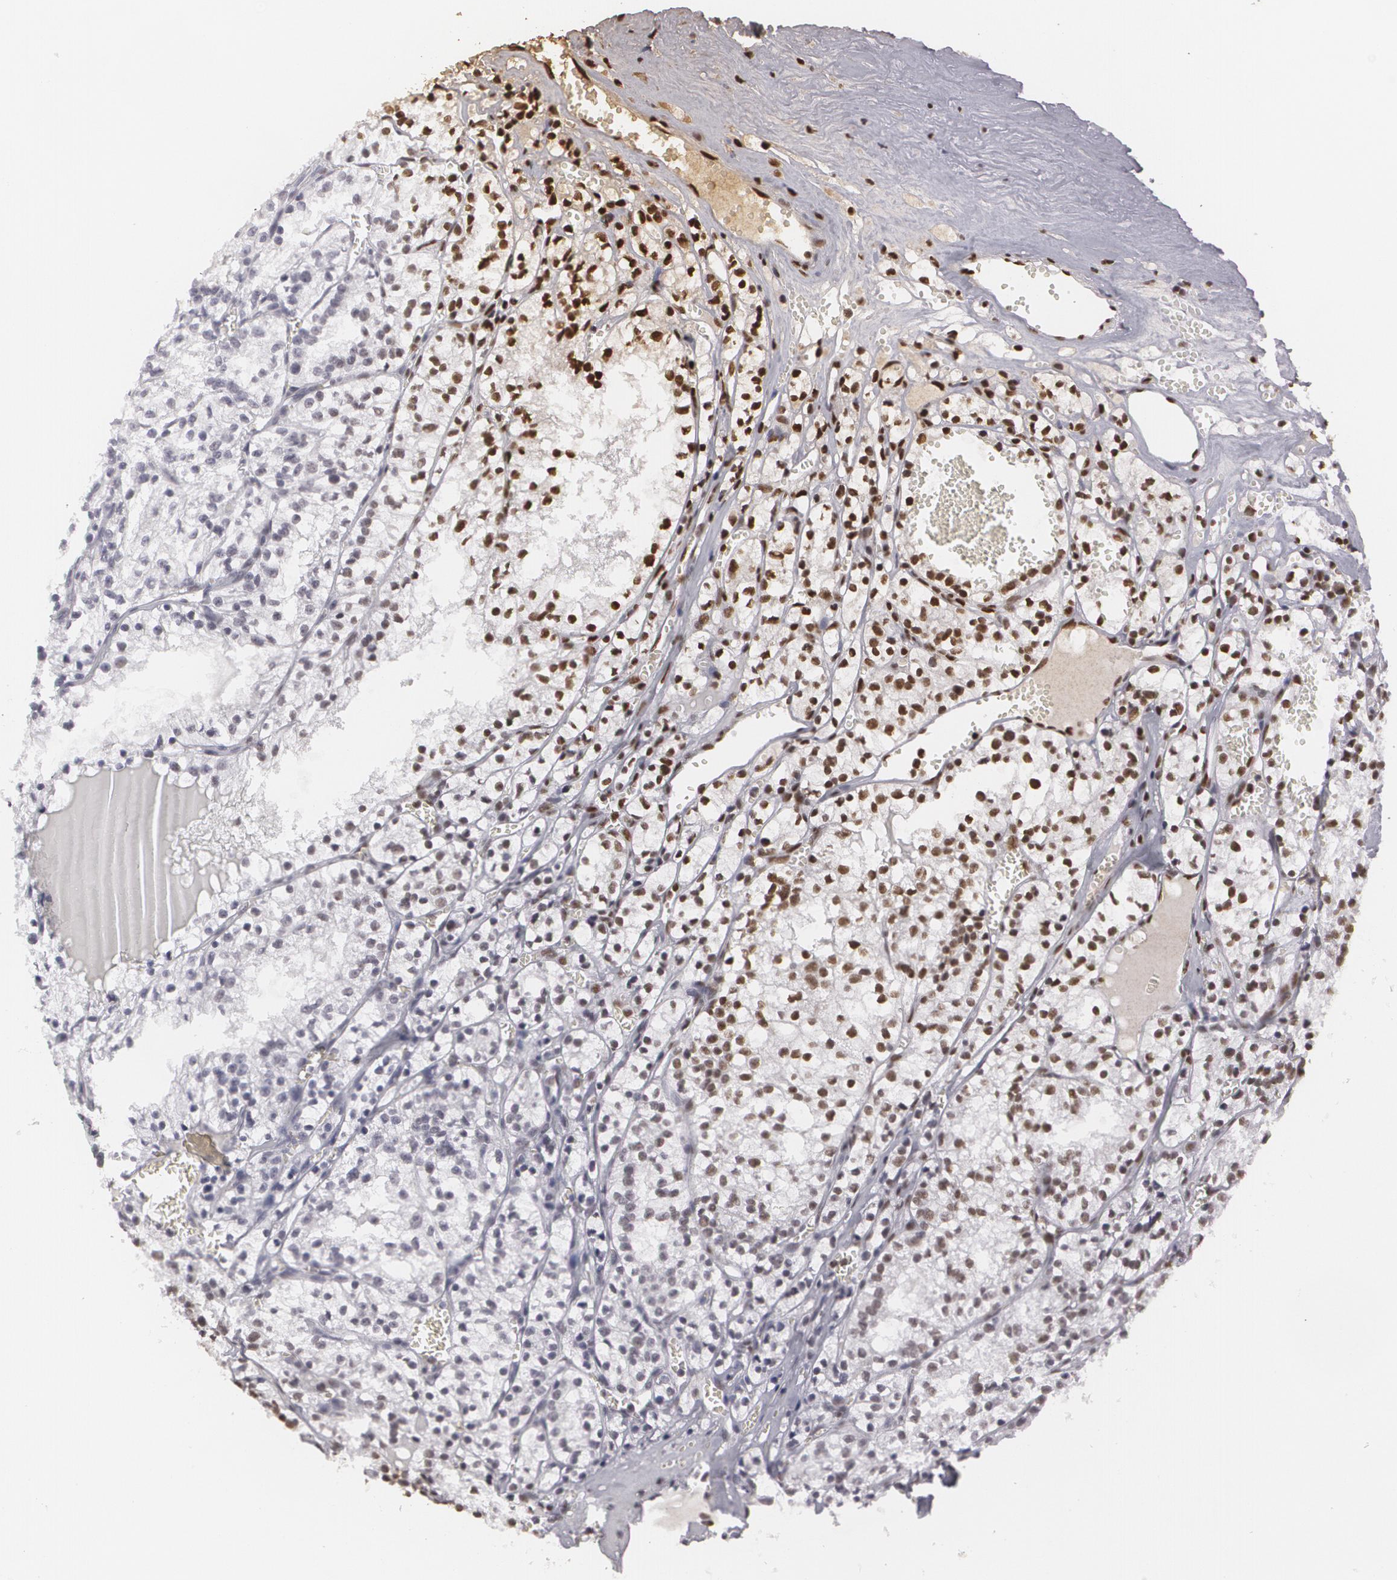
{"staining": {"intensity": "strong", "quantity": ">75%", "location": "nuclear"}, "tissue": "renal cancer", "cell_type": "Tumor cells", "image_type": "cancer", "snomed": [{"axis": "morphology", "description": "Adenocarcinoma, NOS"}, {"axis": "topography", "description": "Kidney"}], "caption": "Renal adenocarcinoma stained with IHC demonstrates strong nuclear positivity in approximately >75% of tumor cells.", "gene": "RCOR1", "patient": {"sex": "male", "age": 61}}